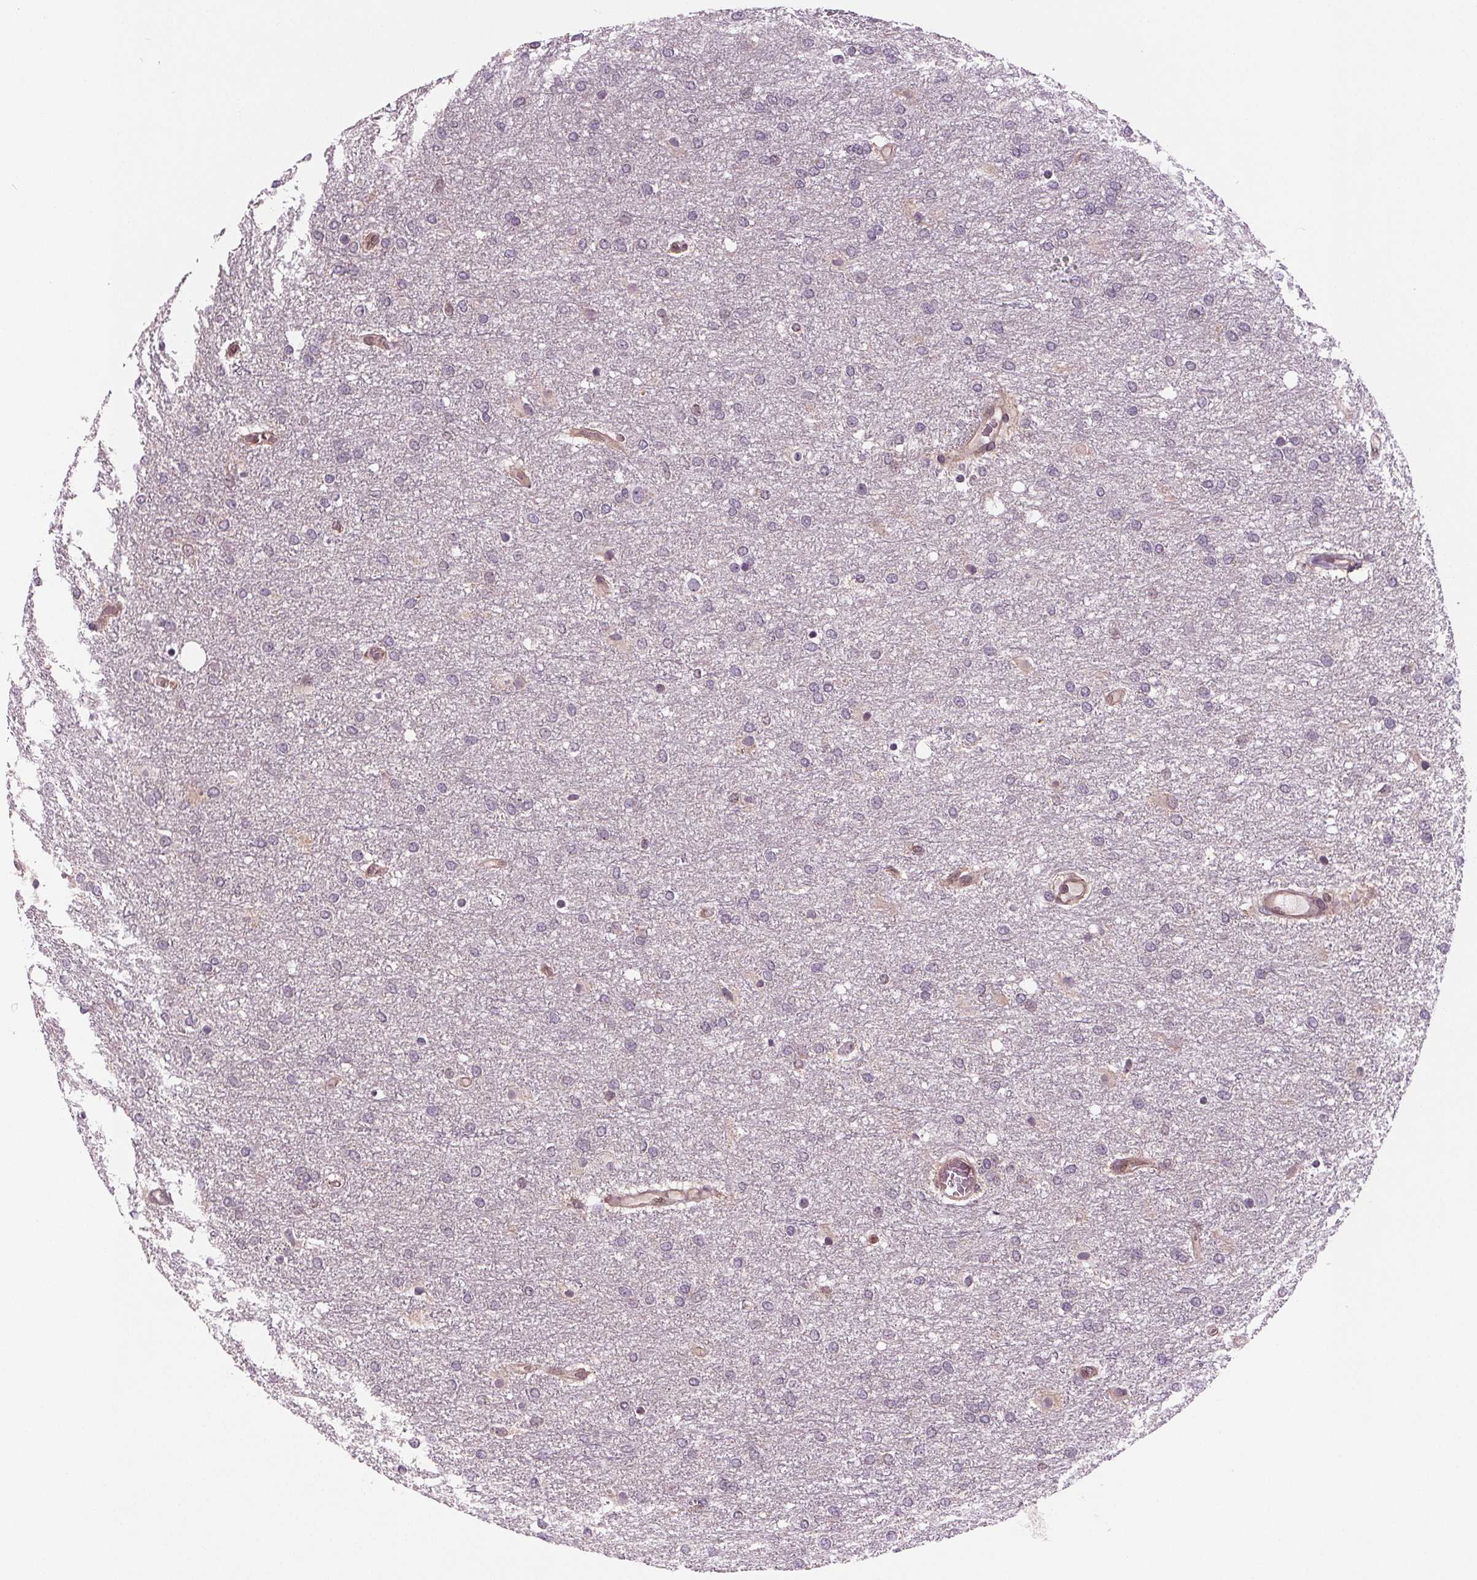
{"staining": {"intensity": "negative", "quantity": "none", "location": "none"}, "tissue": "glioma", "cell_type": "Tumor cells", "image_type": "cancer", "snomed": [{"axis": "morphology", "description": "Glioma, malignant, High grade"}, {"axis": "topography", "description": "Brain"}], "caption": "Tumor cells show no significant expression in malignant high-grade glioma.", "gene": "STAT3", "patient": {"sex": "female", "age": 61}}